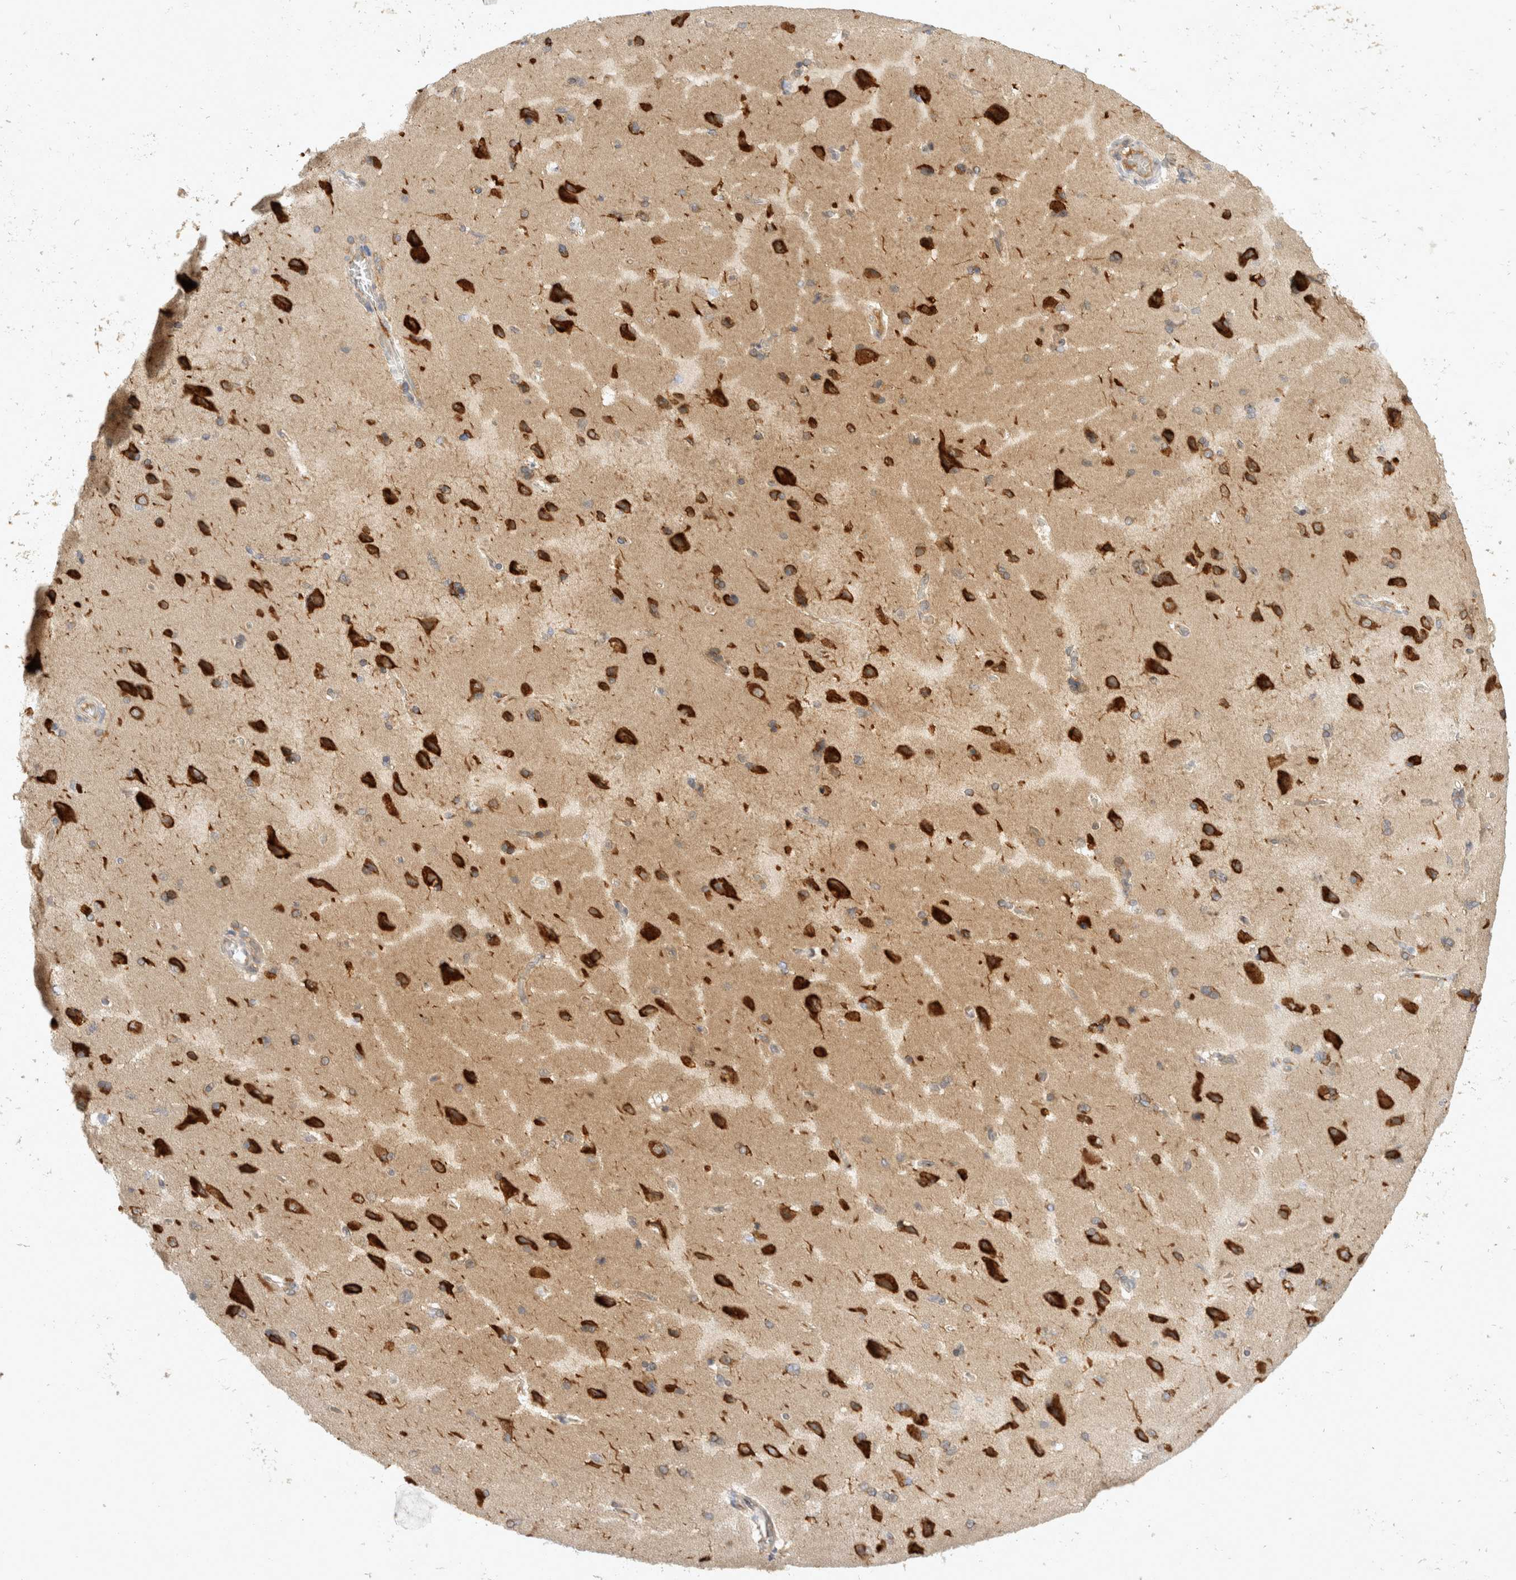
{"staining": {"intensity": "weak", "quantity": ">75%", "location": "cytoplasmic/membranous"}, "tissue": "cerebral cortex", "cell_type": "Endothelial cells", "image_type": "normal", "snomed": [{"axis": "morphology", "description": "Normal tissue, NOS"}, {"axis": "topography", "description": "Cerebral cortex"}], "caption": "Normal cerebral cortex reveals weak cytoplasmic/membranous expression in approximately >75% of endothelial cells (brown staining indicates protein expression, while blue staining denotes nuclei)..", "gene": "EIF4G3", "patient": {"sex": "male", "age": 62}}